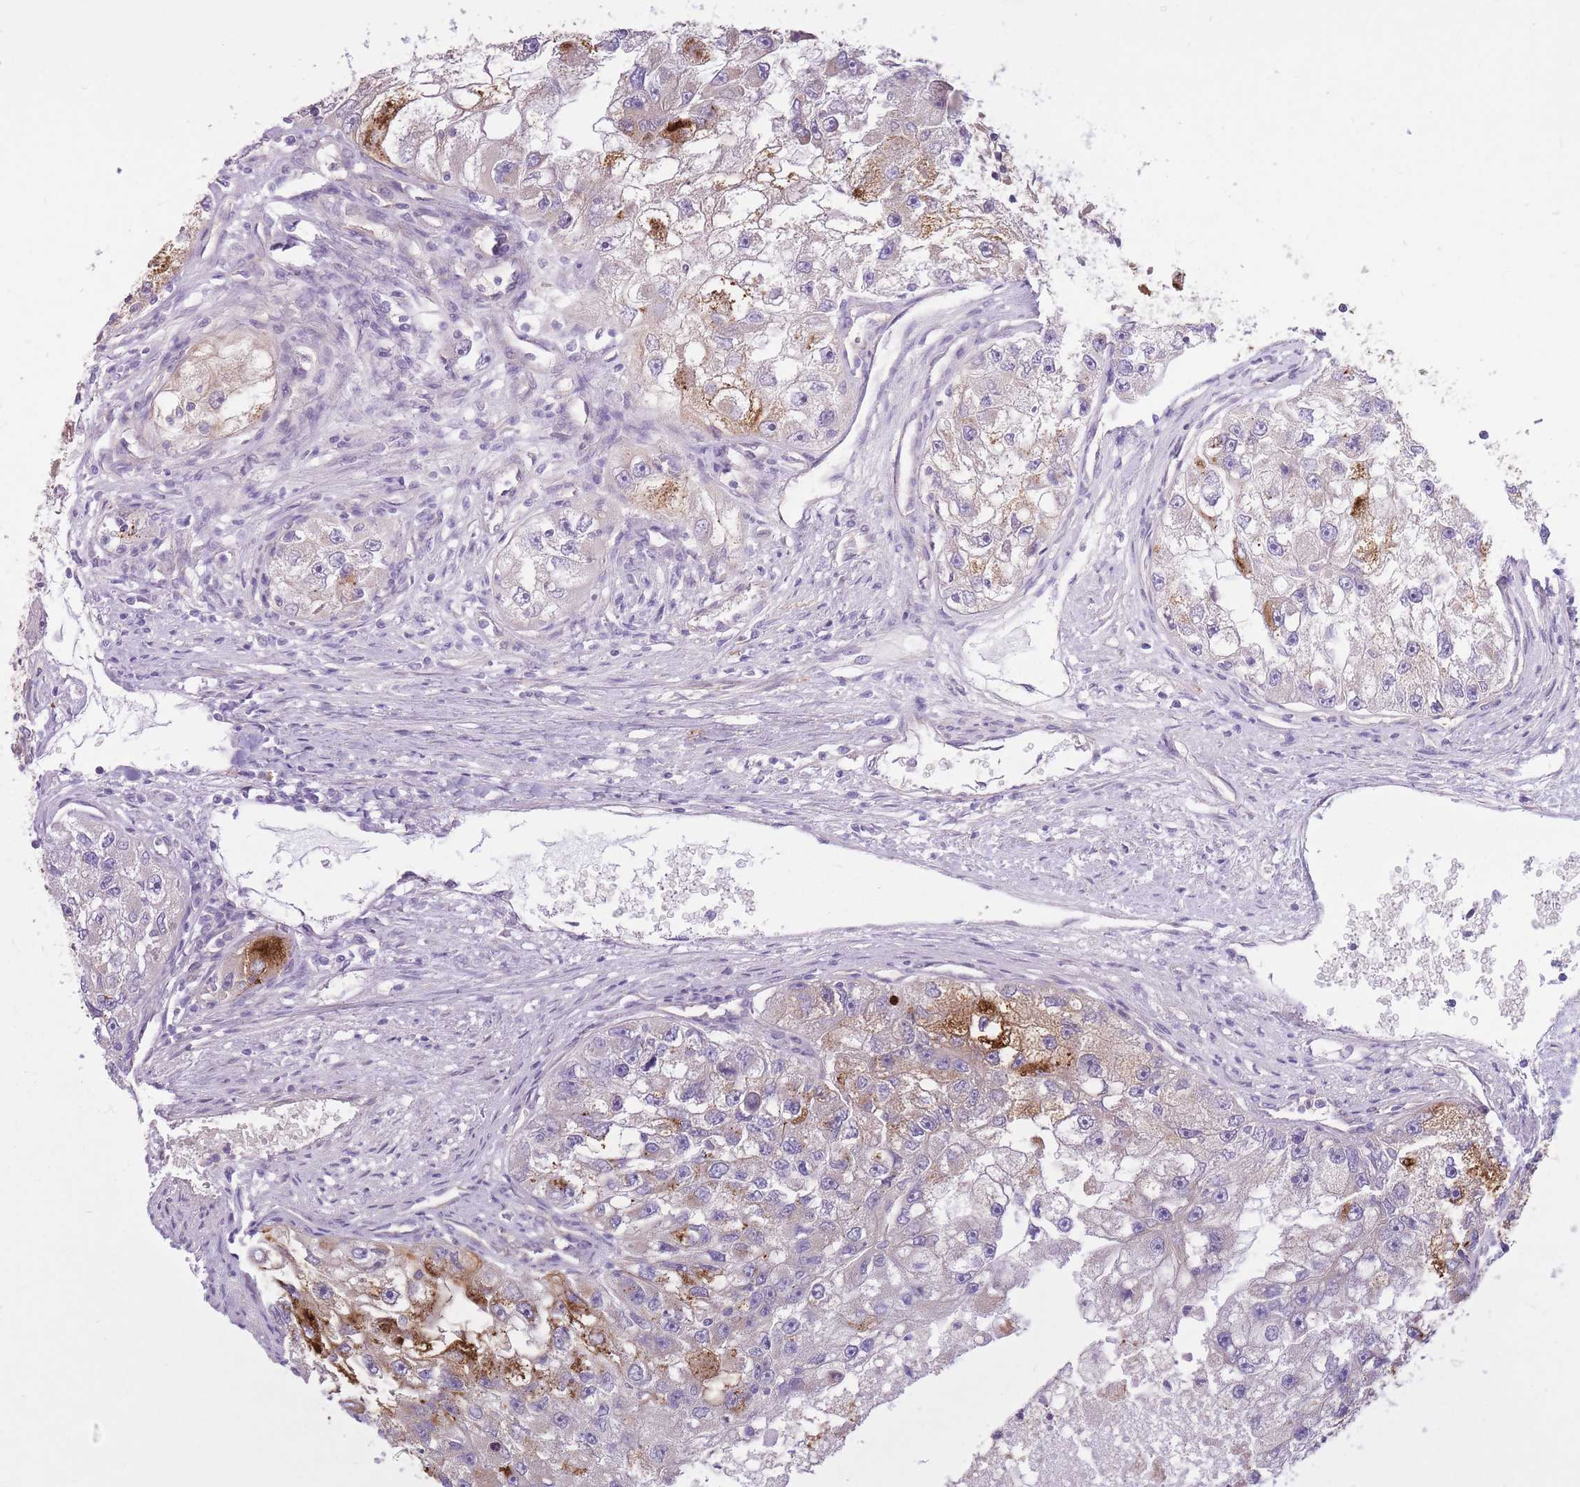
{"staining": {"intensity": "moderate", "quantity": "<25%", "location": "cytoplasmic/membranous"}, "tissue": "renal cancer", "cell_type": "Tumor cells", "image_type": "cancer", "snomed": [{"axis": "morphology", "description": "Adenocarcinoma, NOS"}, {"axis": "topography", "description": "Kidney"}], "caption": "DAB (3,3'-diaminobenzidine) immunohistochemical staining of renal adenocarcinoma shows moderate cytoplasmic/membranous protein expression in about <25% of tumor cells.", "gene": "REV1", "patient": {"sex": "male", "age": 63}}